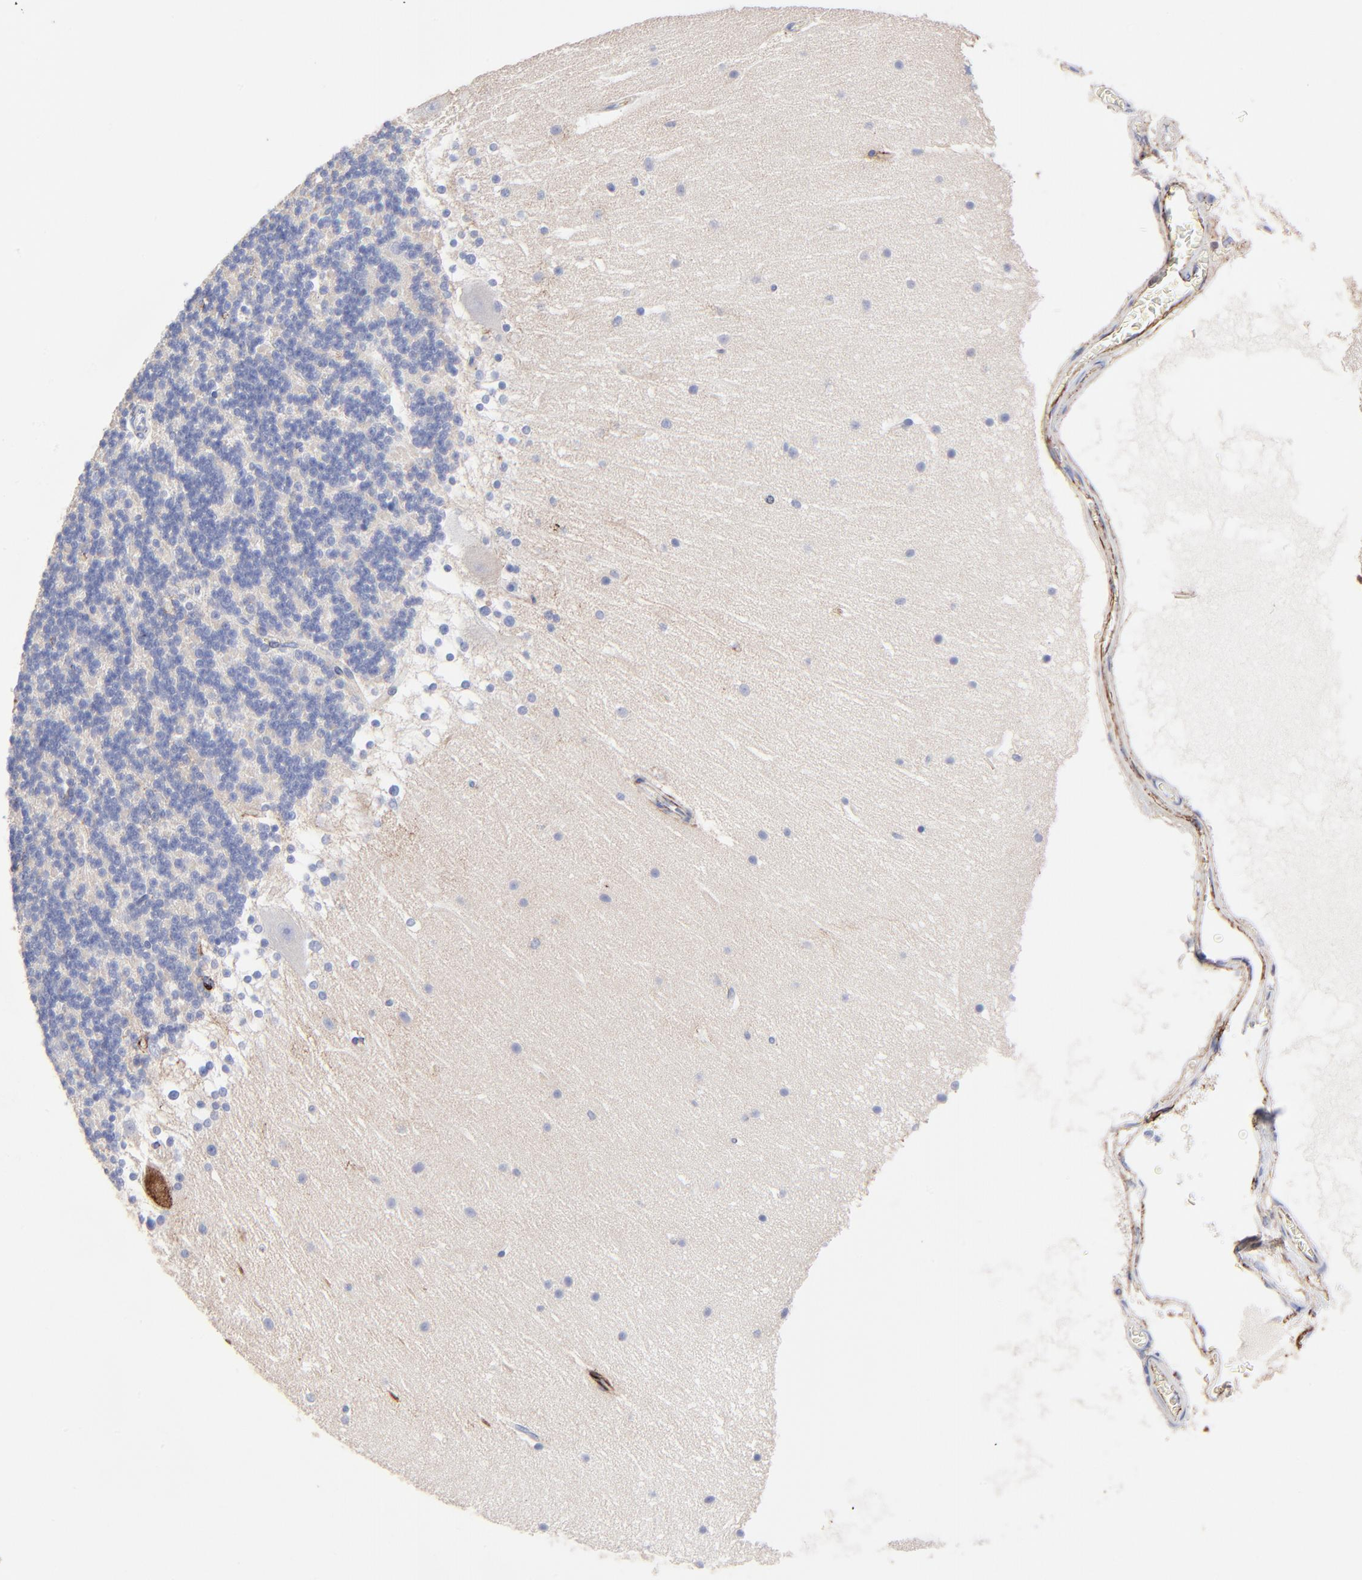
{"staining": {"intensity": "negative", "quantity": "none", "location": "none"}, "tissue": "cerebellum", "cell_type": "Cells in granular layer", "image_type": "normal", "snomed": [{"axis": "morphology", "description": "Normal tissue, NOS"}, {"axis": "topography", "description": "Cerebellum"}], "caption": "Immunohistochemical staining of normal cerebellum displays no significant expression in cells in granular layer.", "gene": "FBLN2", "patient": {"sex": "female", "age": 19}}